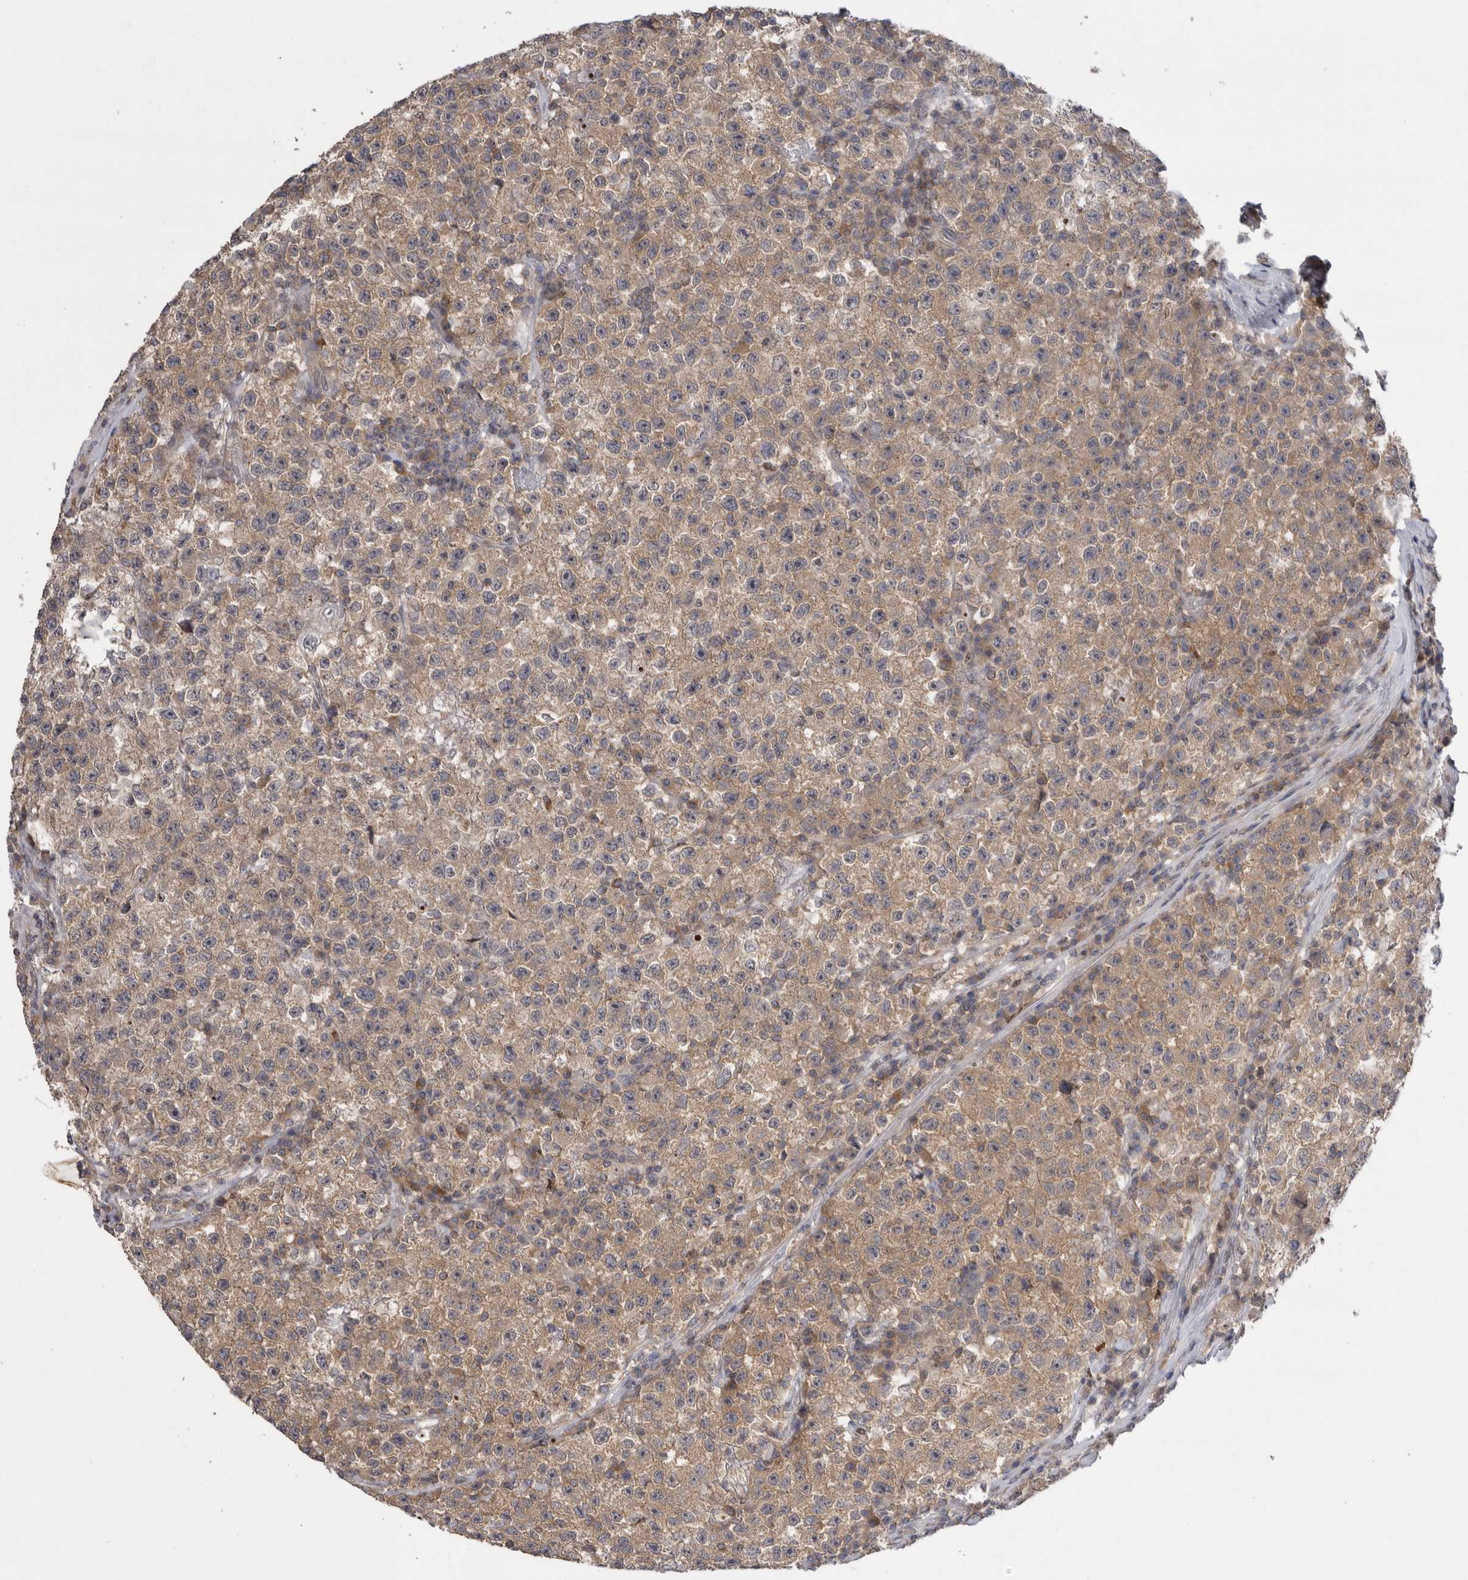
{"staining": {"intensity": "moderate", "quantity": ">75%", "location": "cytoplasmic/membranous"}, "tissue": "testis cancer", "cell_type": "Tumor cells", "image_type": "cancer", "snomed": [{"axis": "morphology", "description": "Seminoma, NOS"}, {"axis": "topography", "description": "Testis"}], "caption": "The image shows a brown stain indicating the presence of a protein in the cytoplasmic/membranous of tumor cells in seminoma (testis).", "gene": "KLK5", "patient": {"sex": "male", "age": 22}}